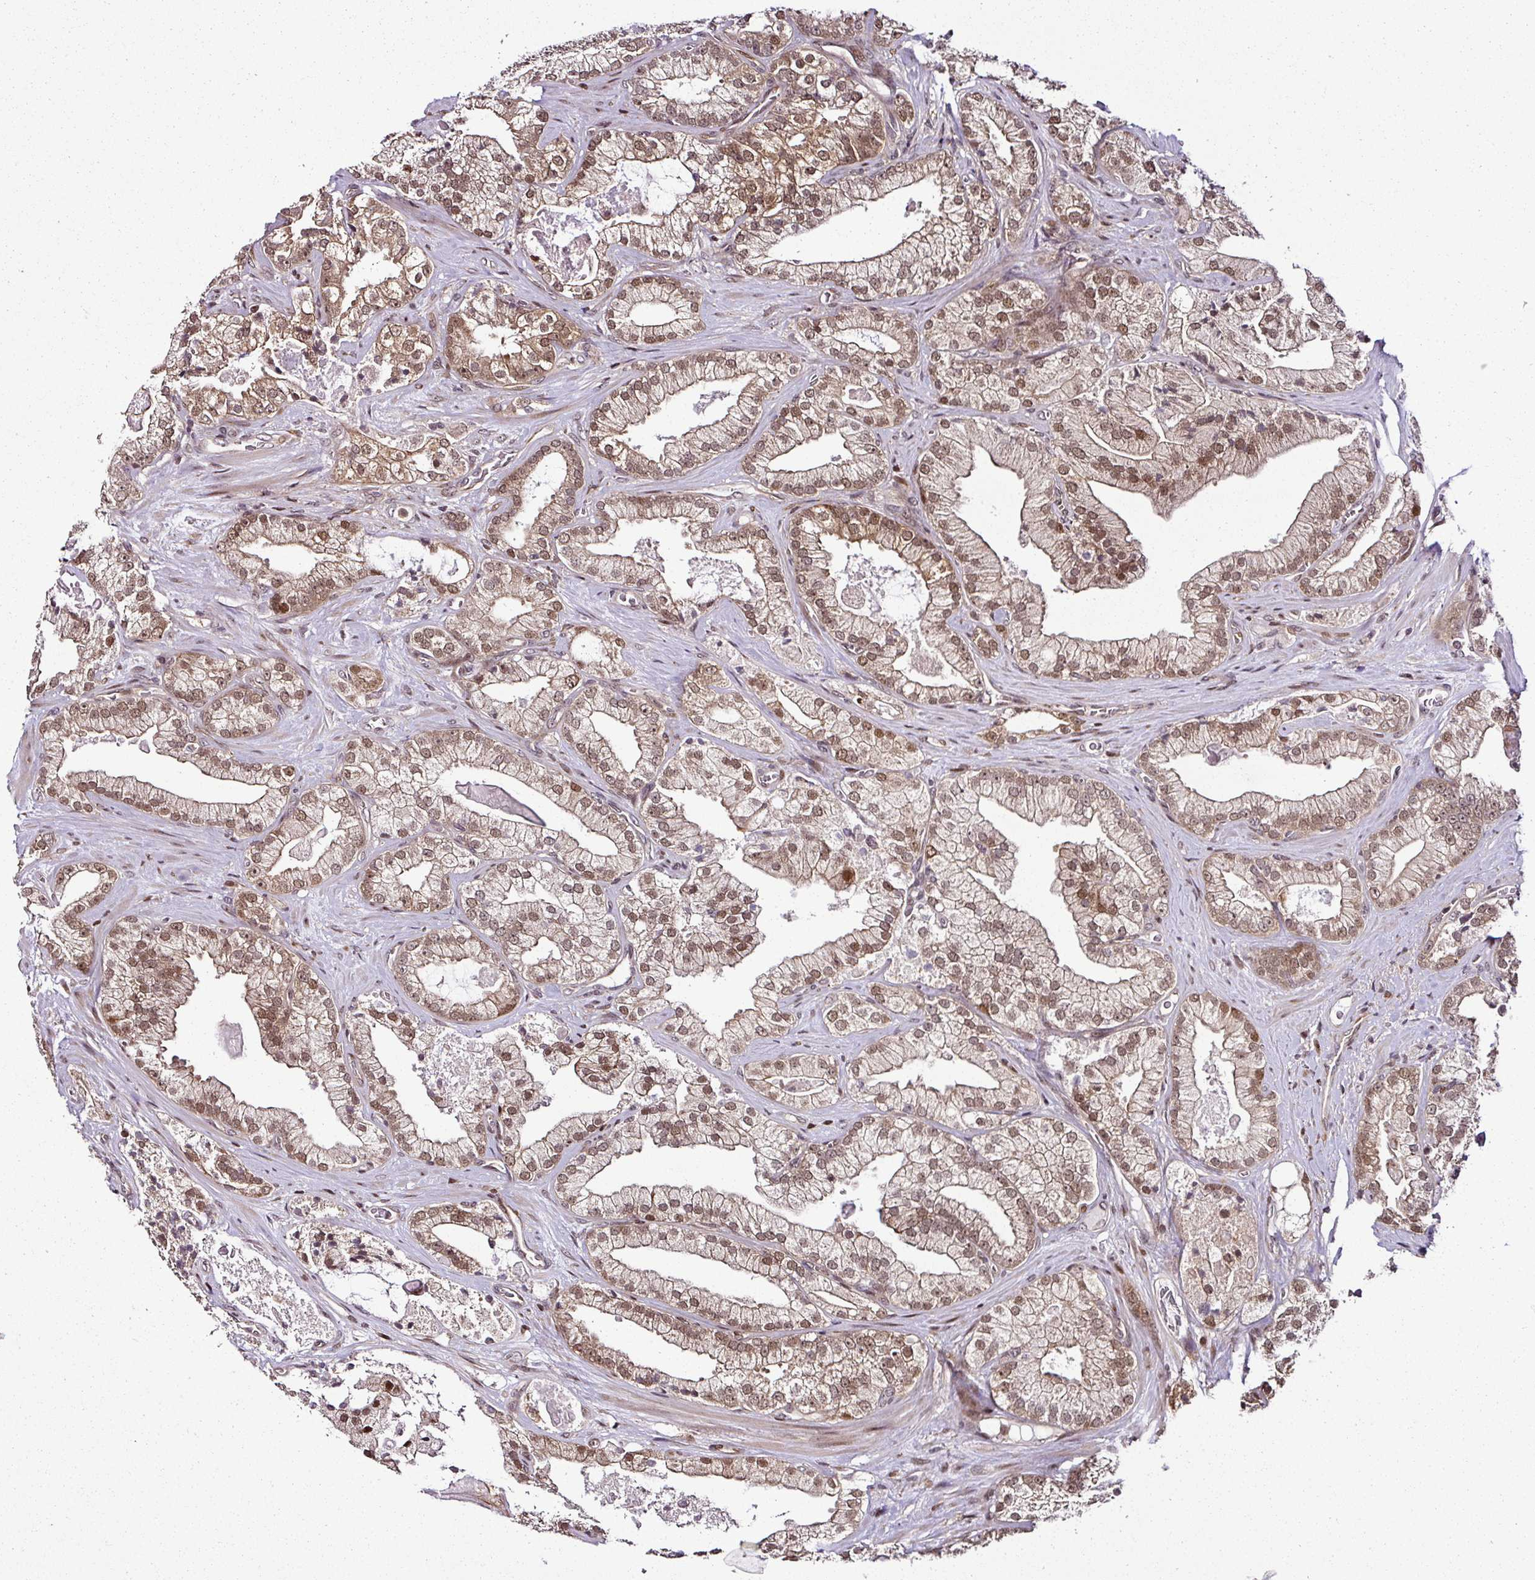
{"staining": {"intensity": "moderate", "quantity": ">75%", "location": "cytoplasmic/membranous,nuclear"}, "tissue": "prostate cancer", "cell_type": "Tumor cells", "image_type": "cancer", "snomed": [{"axis": "morphology", "description": "Adenocarcinoma, High grade"}, {"axis": "topography", "description": "Prostate"}], "caption": "Prostate cancer stained with DAB immunohistochemistry displays medium levels of moderate cytoplasmic/membranous and nuclear expression in approximately >75% of tumor cells.", "gene": "COPRS", "patient": {"sex": "male", "age": 68}}